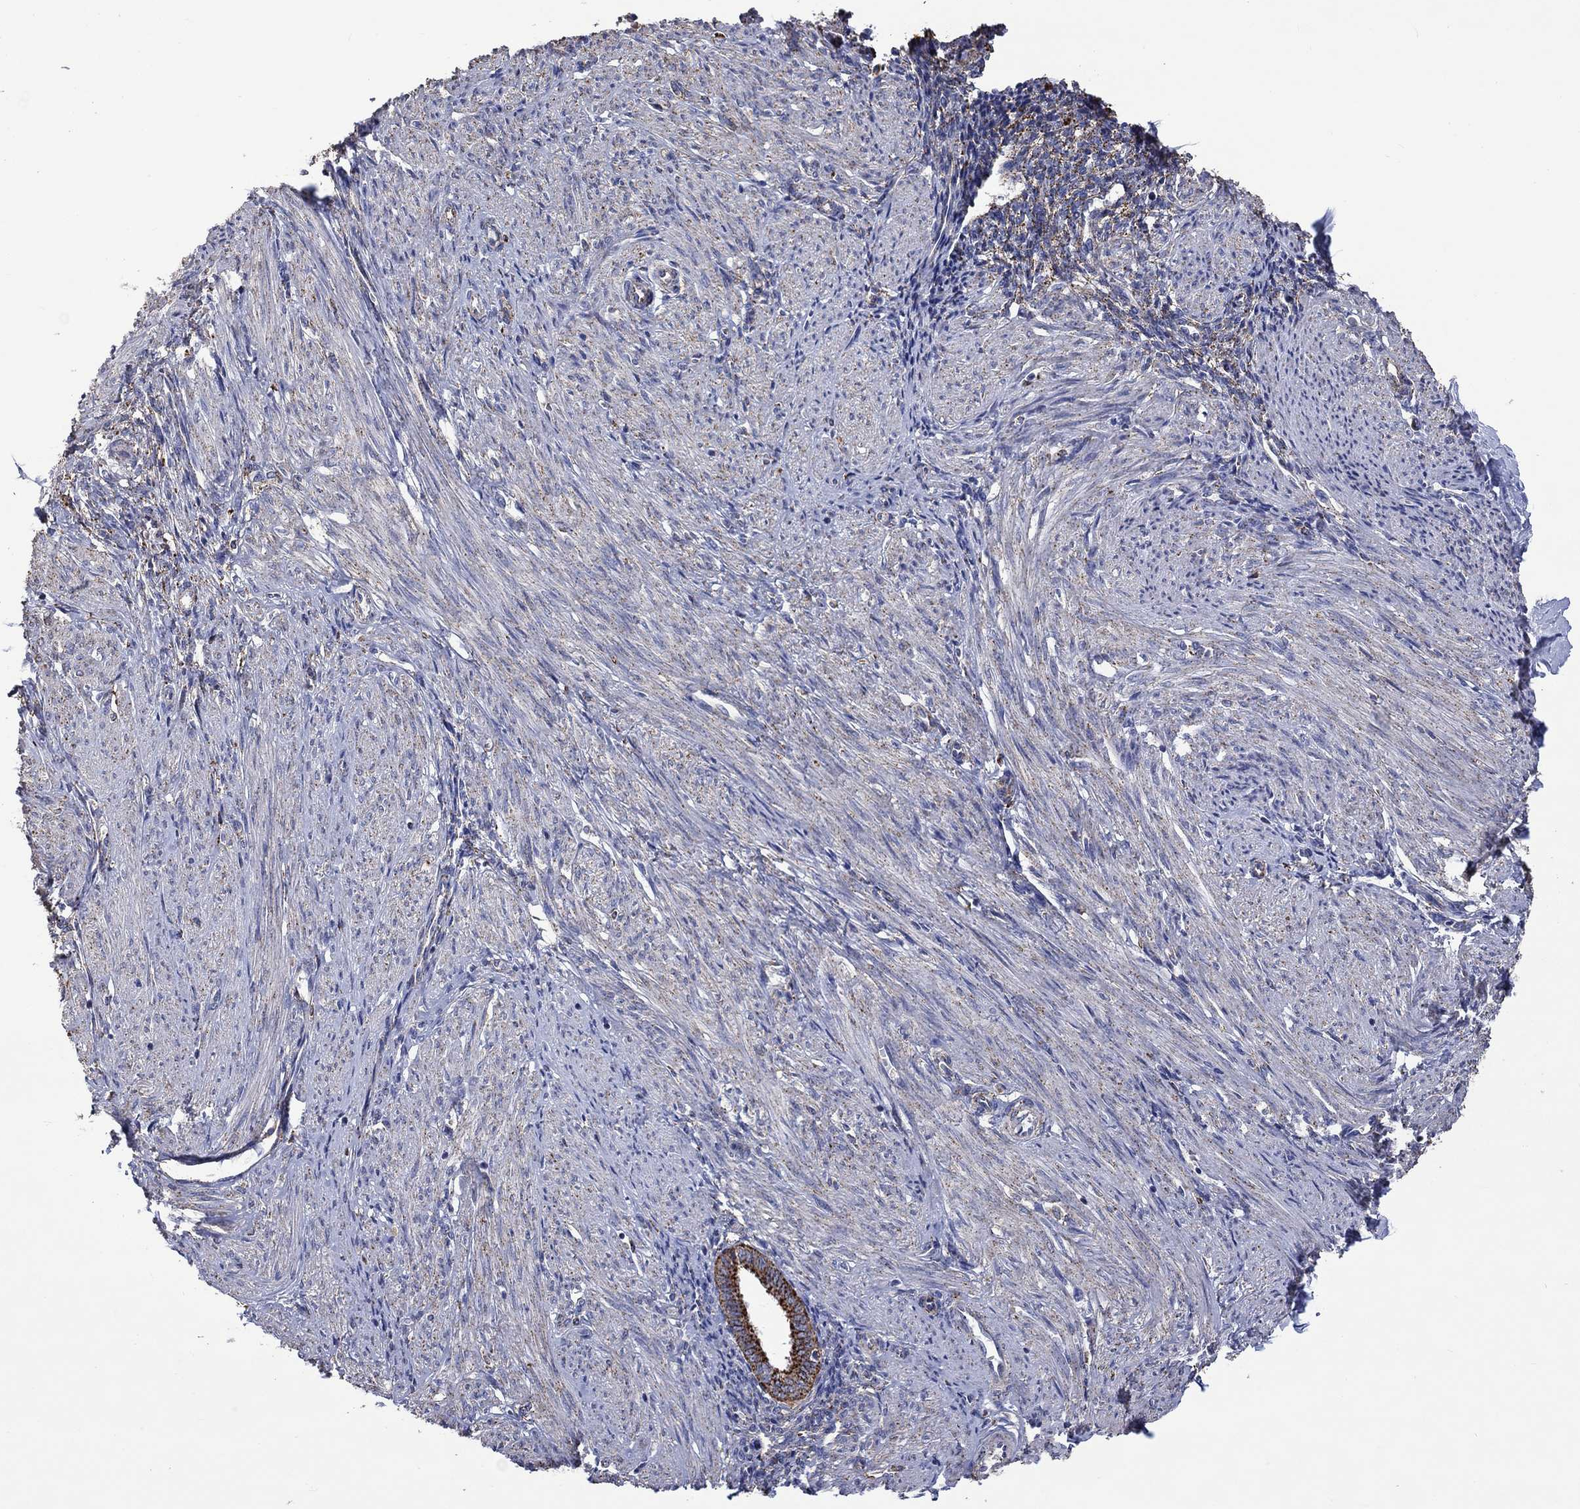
{"staining": {"intensity": "strong", "quantity": "<25%", "location": "cytoplasmic/membranous"}, "tissue": "endometrium", "cell_type": "Cells in endometrial stroma", "image_type": "normal", "snomed": [{"axis": "morphology", "description": "Normal tissue, NOS"}, {"axis": "topography", "description": "Endometrium"}], "caption": "Unremarkable endometrium was stained to show a protein in brown. There is medium levels of strong cytoplasmic/membranous staining in approximately <25% of cells in endometrial stroma.", "gene": "CTSB", "patient": {"sex": "female", "age": 37}}